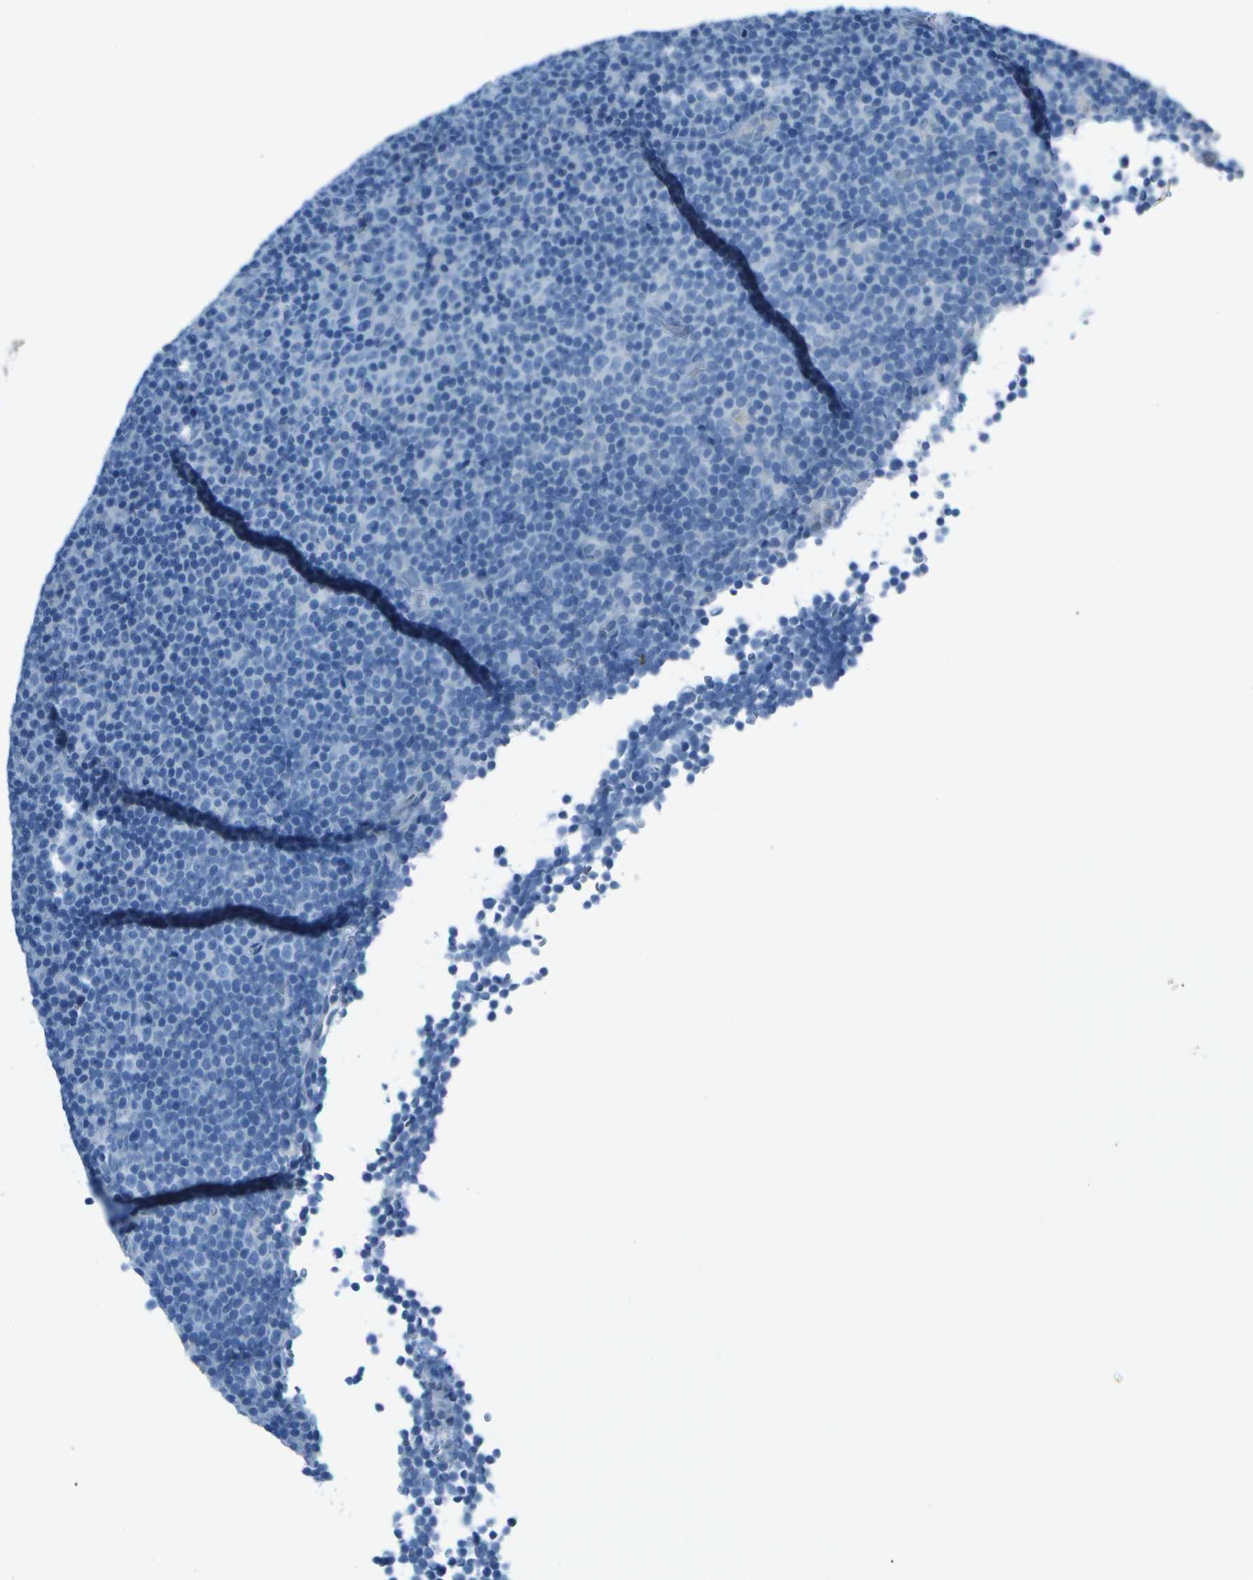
{"staining": {"intensity": "negative", "quantity": "none", "location": "none"}, "tissue": "lymphoma", "cell_type": "Tumor cells", "image_type": "cancer", "snomed": [{"axis": "morphology", "description": "Malignant lymphoma, non-Hodgkin's type, Low grade"}, {"axis": "topography", "description": "Lymph node"}], "caption": "Low-grade malignant lymphoma, non-Hodgkin's type was stained to show a protein in brown. There is no significant expression in tumor cells.", "gene": "ASL", "patient": {"sex": "female", "age": 67}}